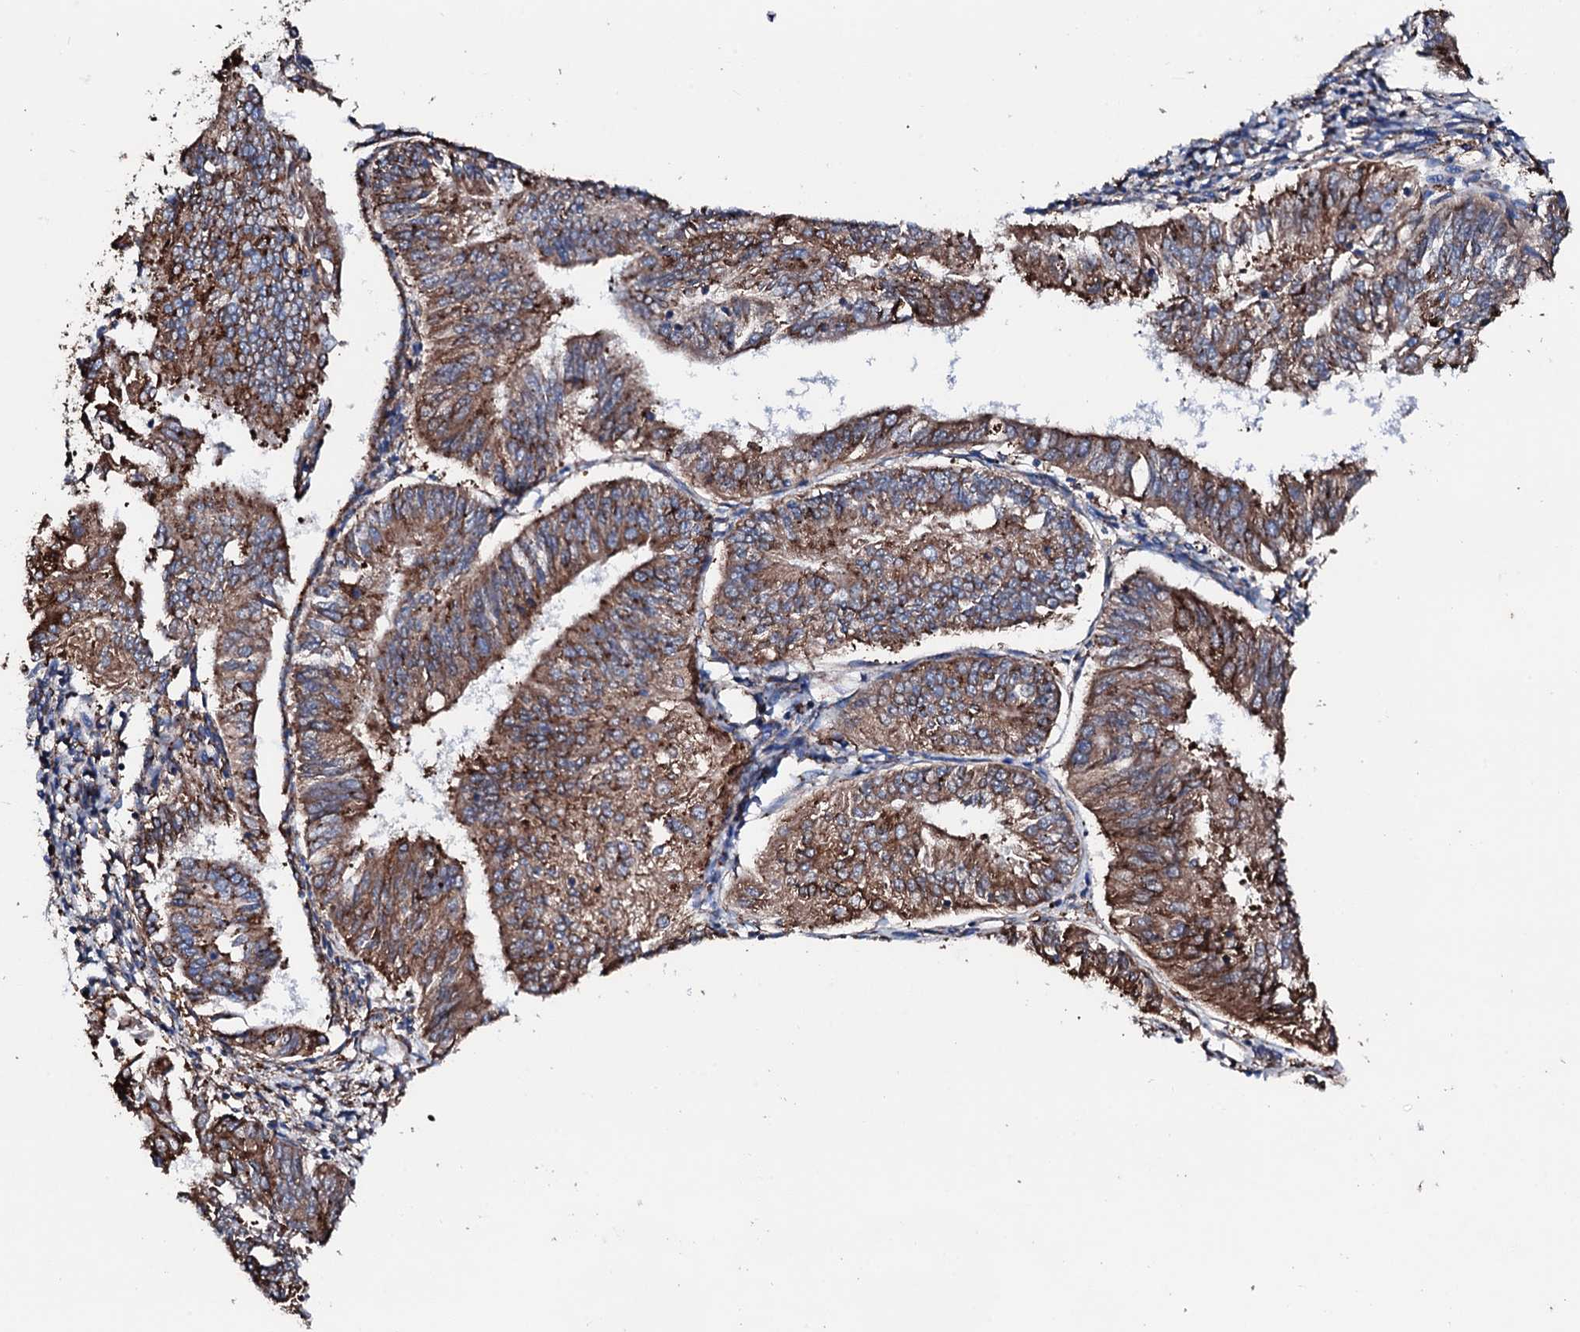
{"staining": {"intensity": "strong", "quantity": ">75%", "location": "cytoplasmic/membranous"}, "tissue": "endometrial cancer", "cell_type": "Tumor cells", "image_type": "cancer", "snomed": [{"axis": "morphology", "description": "Adenocarcinoma, NOS"}, {"axis": "topography", "description": "Endometrium"}], "caption": "Immunohistochemical staining of endometrial cancer (adenocarcinoma) demonstrates strong cytoplasmic/membranous protein positivity in about >75% of tumor cells.", "gene": "AMDHD1", "patient": {"sex": "female", "age": 58}}